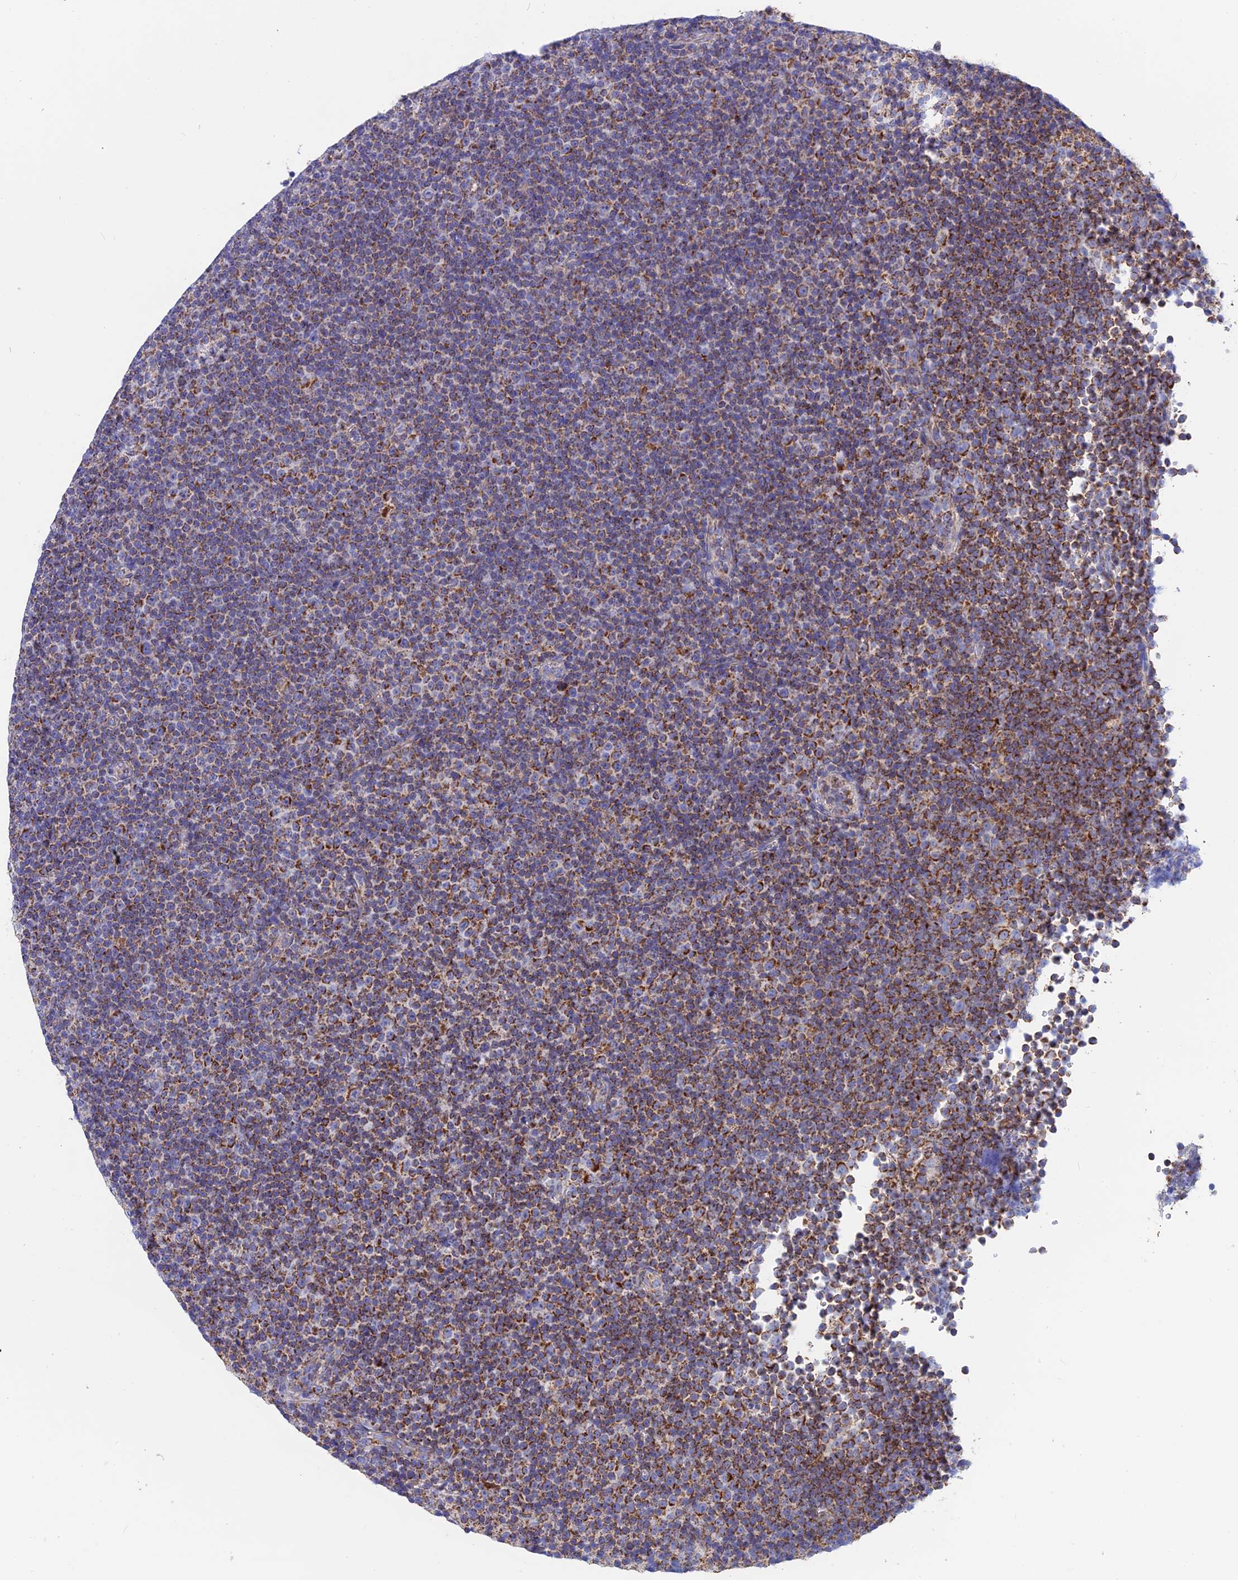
{"staining": {"intensity": "moderate", "quantity": ">75%", "location": "cytoplasmic/membranous"}, "tissue": "lymphoma", "cell_type": "Tumor cells", "image_type": "cancer", "snomed": [{"axis": "morphology", "description": "Malignant lymphoma, non-Hodgkin's type, Low grade"}, {"axis": "topography", "description": "Lymph node"}], "caption": "The image reveals immunohistochemical staining of lymphoma. There is moderate cytoplasmic/membranous expression is present in about >75% of tumor cells. (Stains: DAB in brown, nuclei in blue, Microscopy: brightfield microscopy at high magnification).", "gene": "GCDH", "patient": {"sex": "female", "age": 67}}